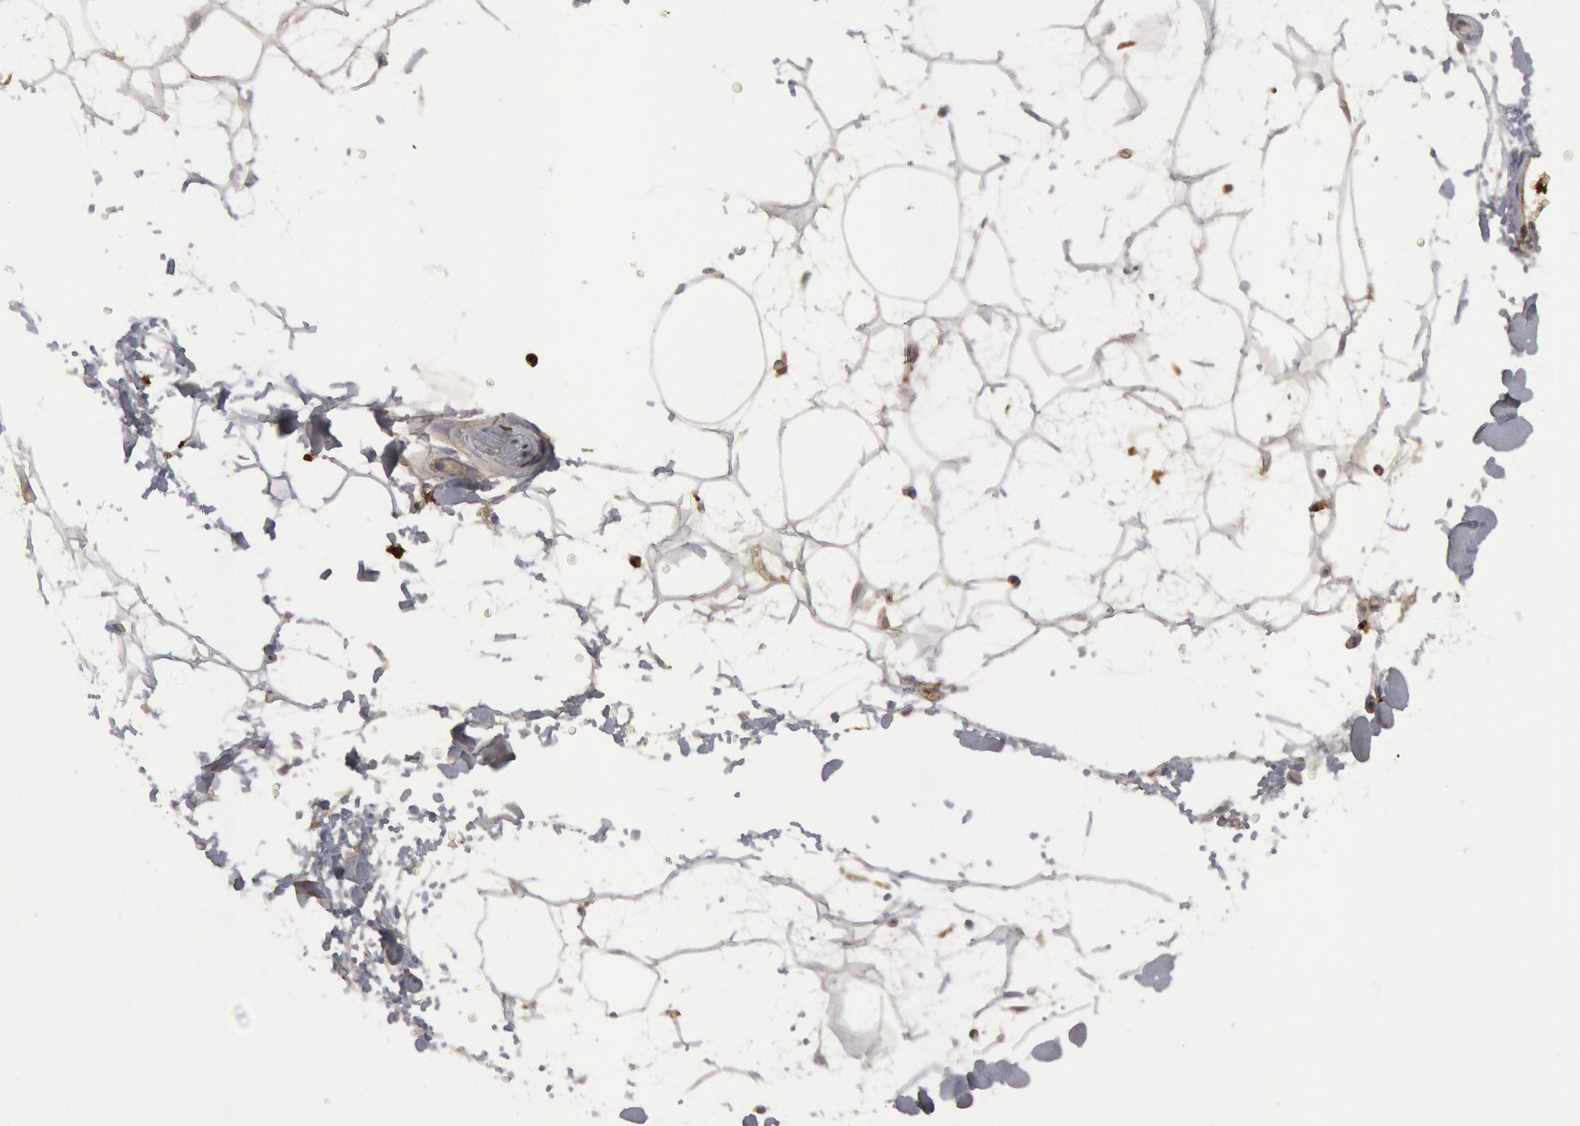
{"staining": {"intensity": "negative", "quantity": "none", "location": "none"}, "tissue": "adipose tissue", "cell_type": "Adipocytes", "image_type": "normal", "snomed": [{"axis": "morphology", "description": "Normal tissue, NOS"}, {"axis": "topography", "description": "Soft tissue"}], "caption": "A photomicrograph of human adipose tissue is negative for staining in adipocytes. (IHC, brightfield microscopy, high magnification).", "gene": "C1QC", "patient": {"sex": "male", "age": 72}}